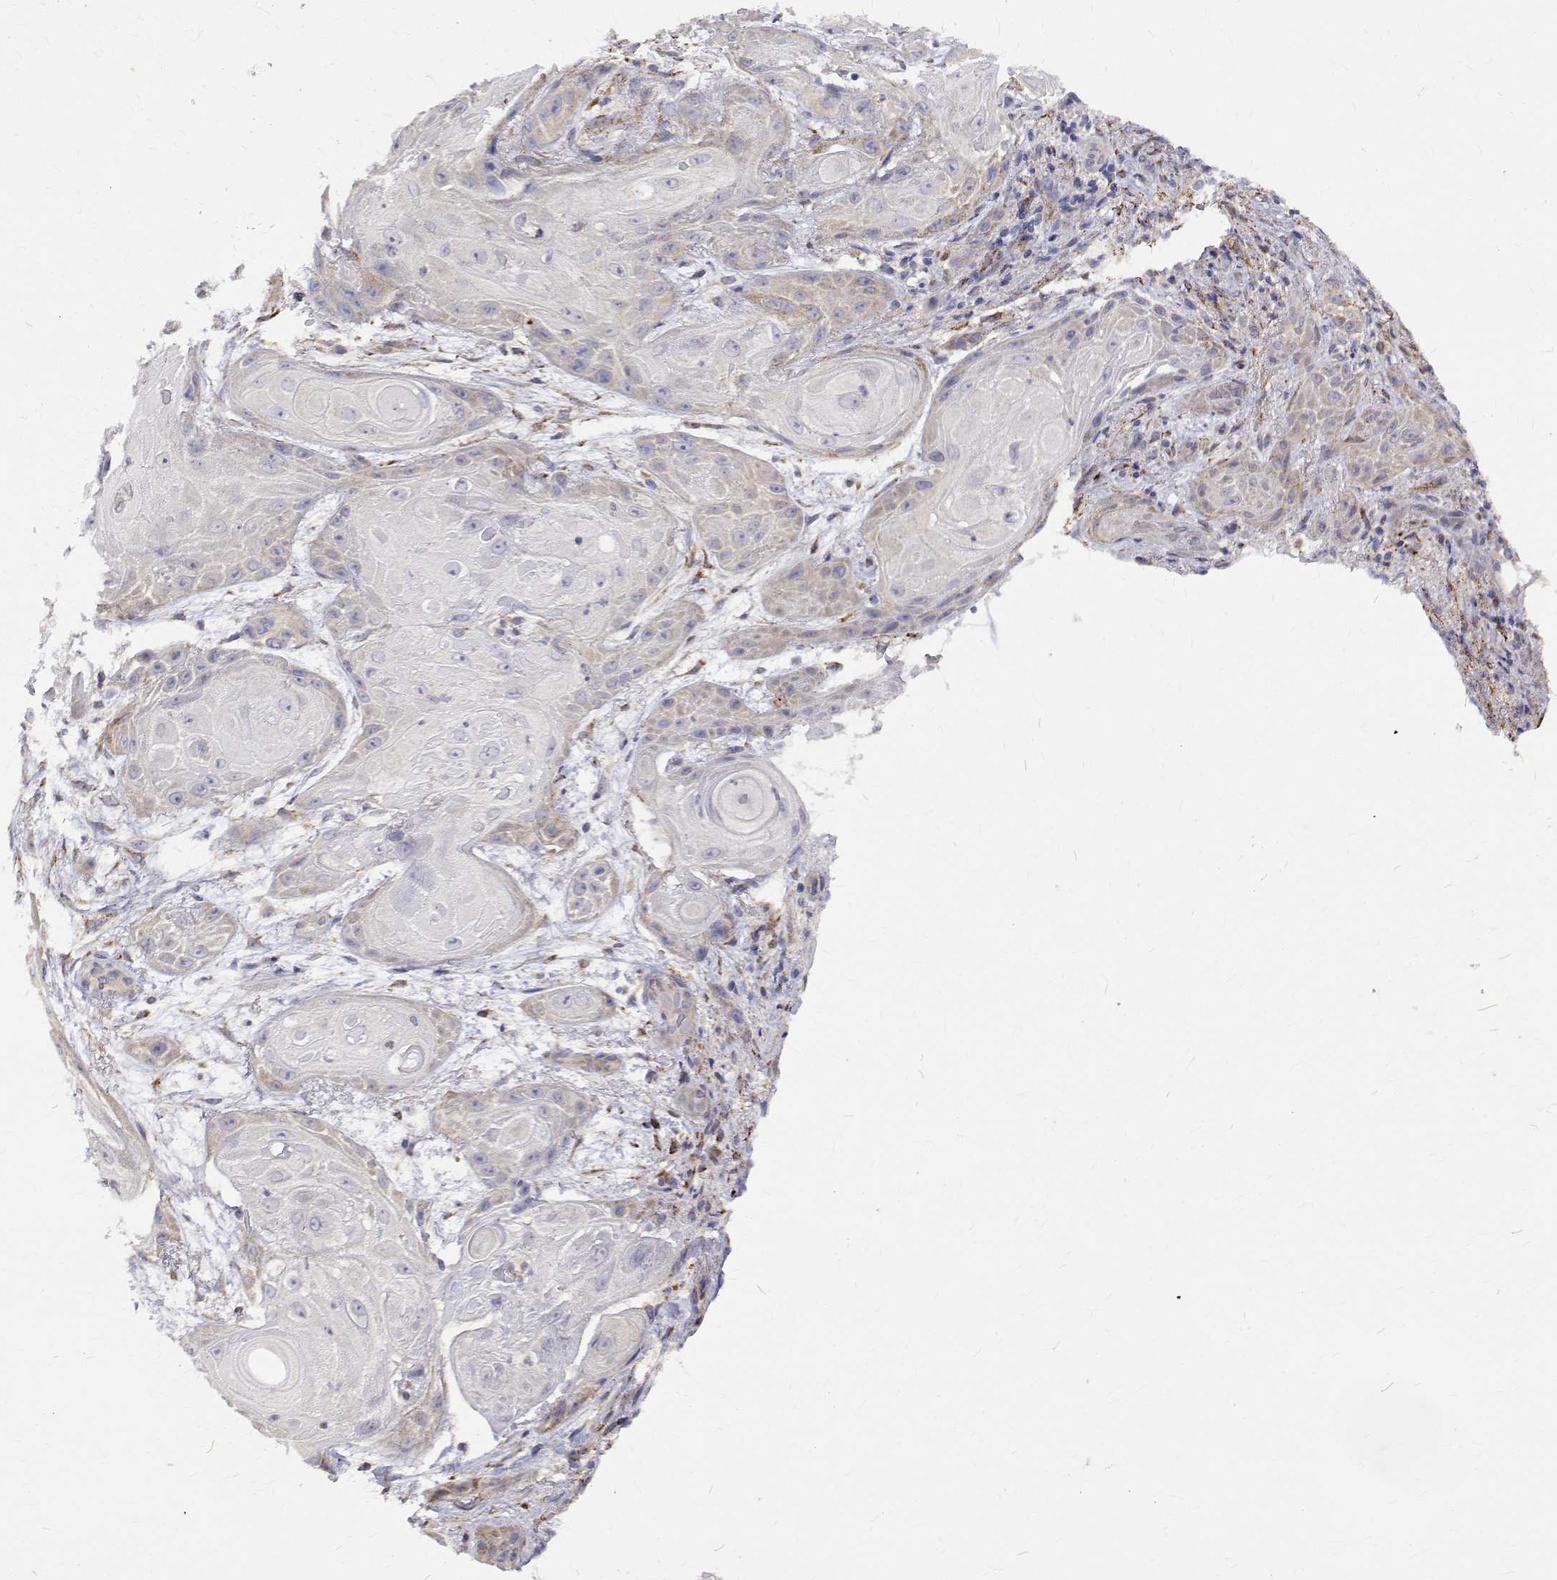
{"staining": {"intensity": "negative", "quantity": "none", "location": "none"}, "tissue": "skin cancer", "cell_type": "Tumor cells", "image_type": "cancer", "snomed": [{"axis": "morphology", "description": "Squamous cell carcinoma, NOS"}, {"axis": "topography", "description": "Skin"}], "caption": "Immunohistochemical staining of human squamous cell carcinoma (skin) shows no significant staining in tumor cells.", "gene": "PADI1", "patient": {"sex": "male", "age": 62}}